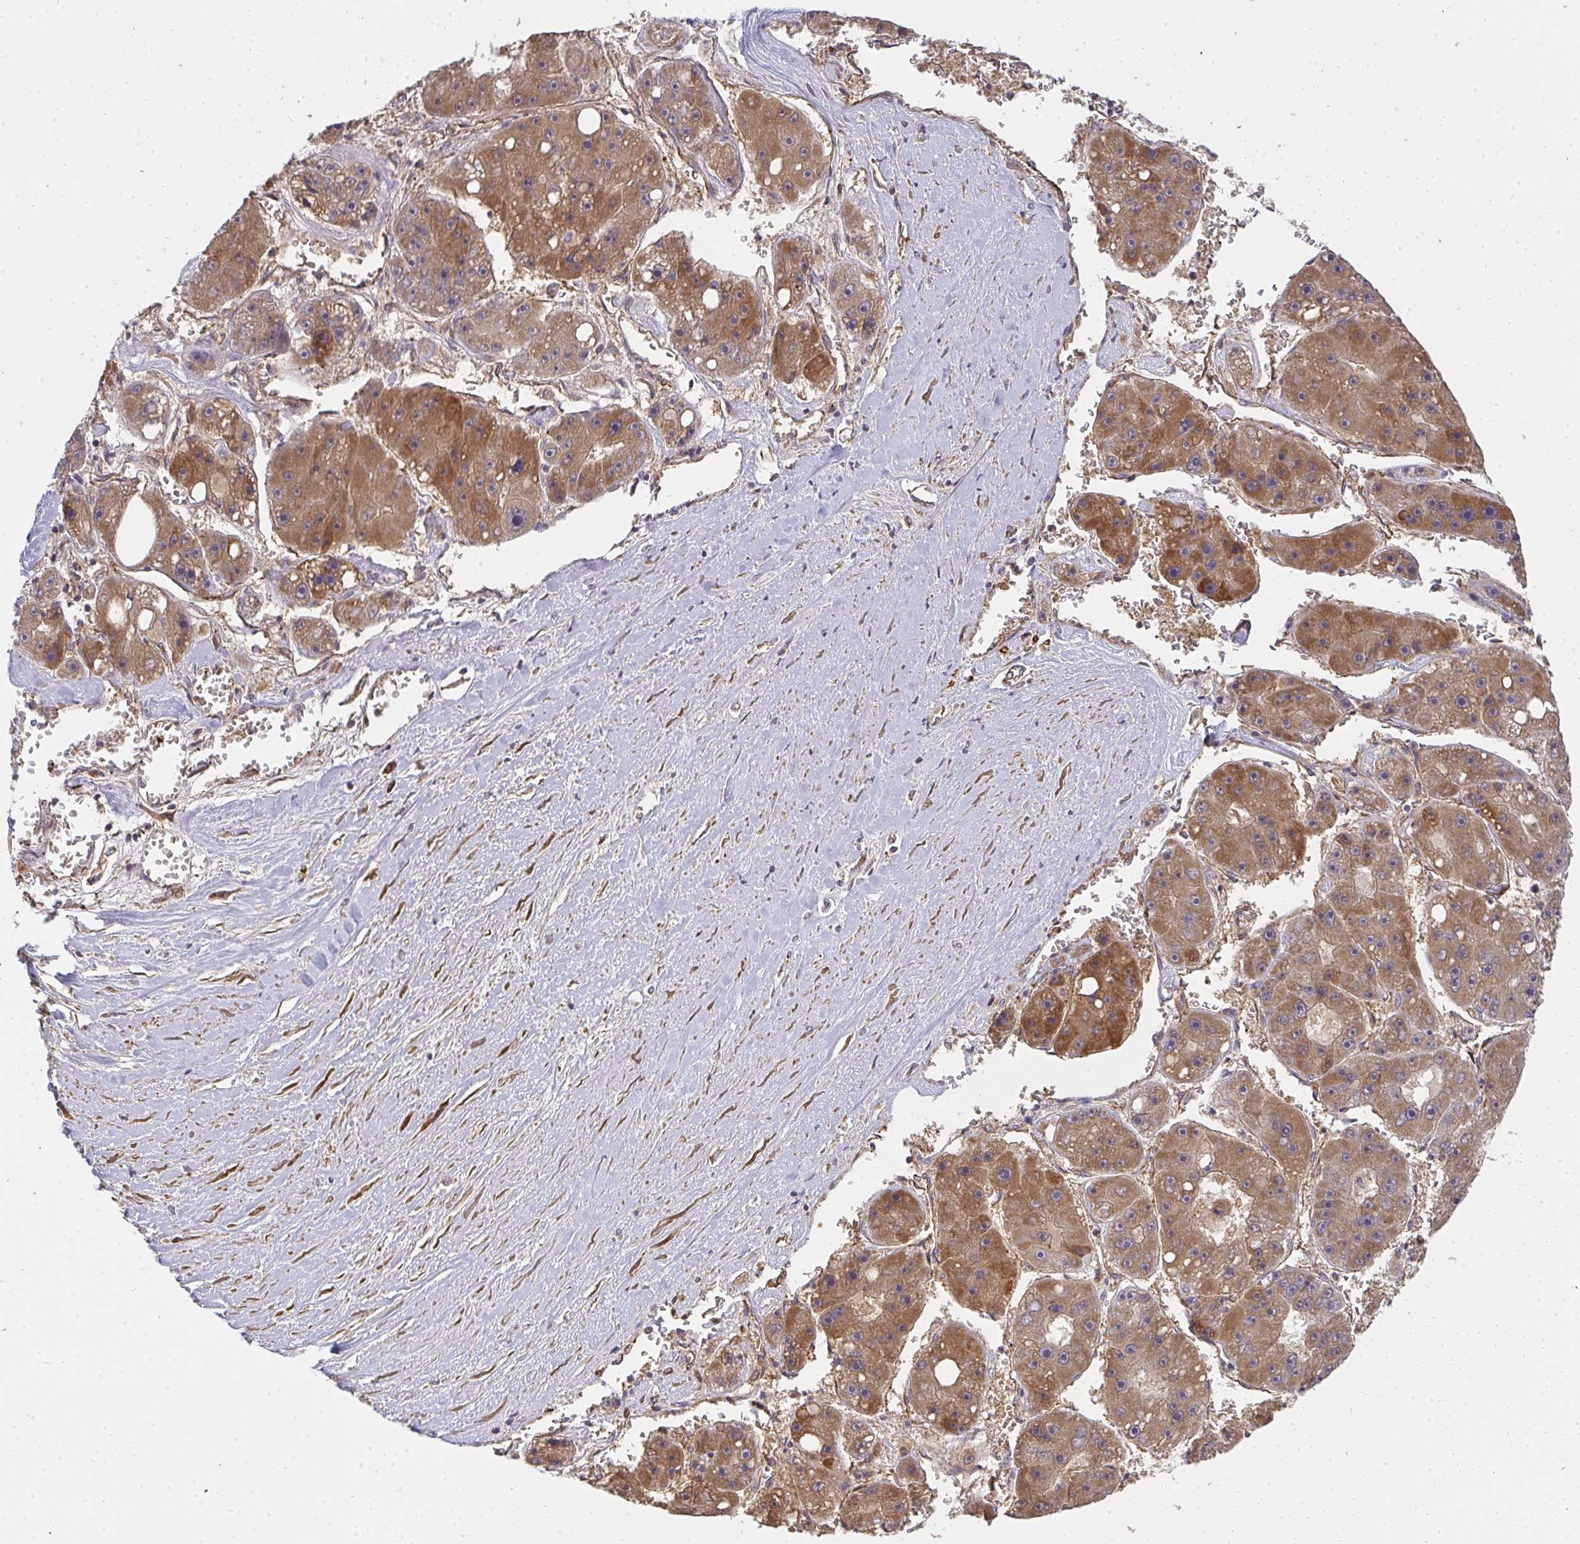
{"staining": {"intensity": "moderate", "quantity": ">75%", "location": "cytoplasmic/membranous"}, "tissue": "liver cancer", "cell_type": "Tumor cells", "image_type": "cancer", "snomed": [{"axis": "morphology", "description": "Carcinoma, Hepatocellular, NOS"}, {"axis": "topography", "description": "Liver"}], "caption": "DAB (3,3'-diaminobenzidine) immunohistochemical staining of human liver cancer (hepatocellular carcinoma) displays moderate cytoplasmic/membranous protein staining in approximately >75% of tumor cells.", "gene": "B4GALT6", "patient": {"sex": "female", "age": 61}}